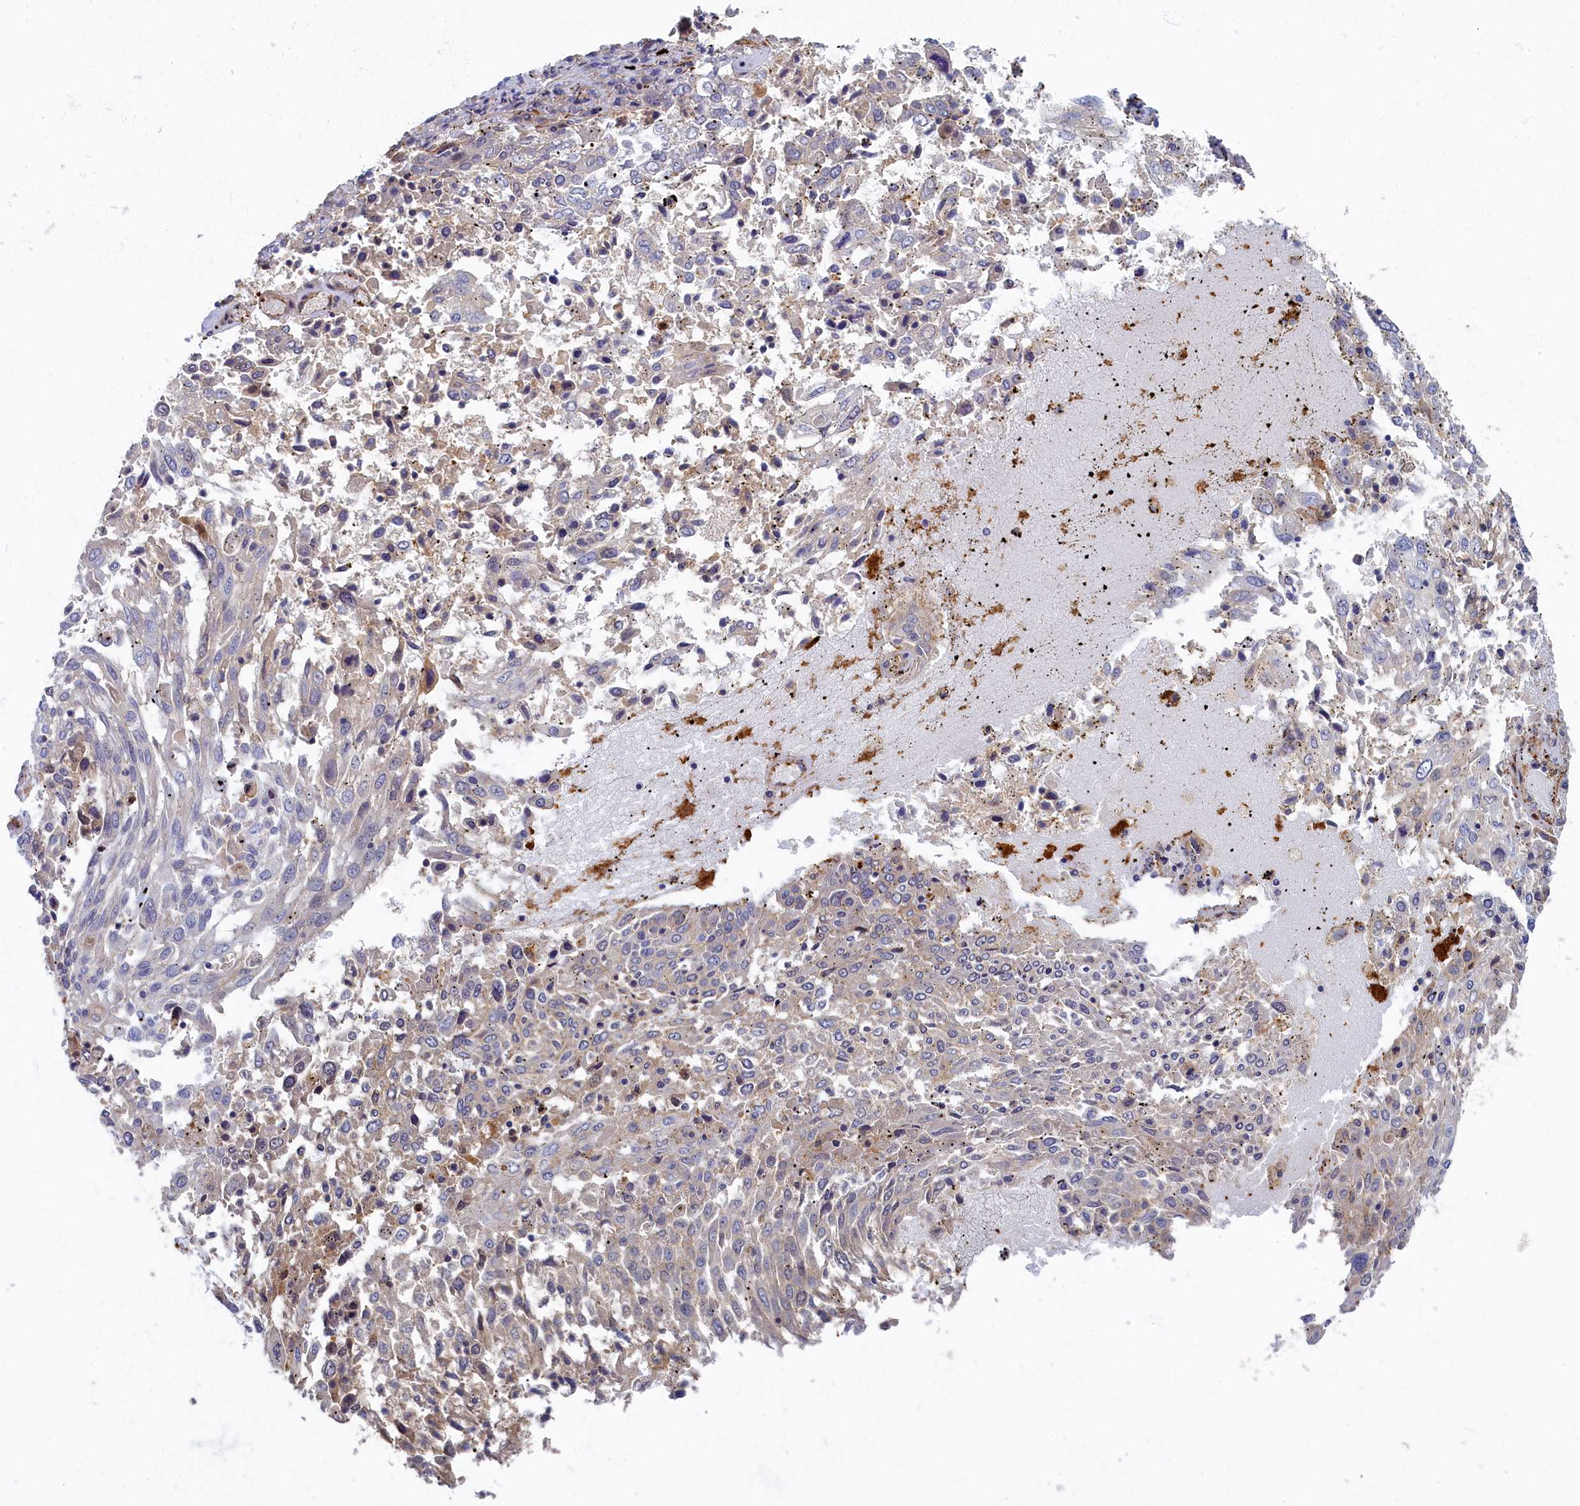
{"staining": {"intensity": "weak", "quantity": "<25%", "location": "cytoplasmic/membranous"}, "tissue": "lung cancer", "cell_type": "Tumor cells", "image_type": "cancer", "snomed": [{"axis": "morphology", "description": "Squamous cell carcinoma, NOS"}, {"axis": "topography", "description": "Lung"}], "caption": "Immunohistochemistry (IHC) photomicrograph of neoplastic tissue: lung squamous cell carcinoma stained with DAB demonstrates no significant protein expression in tumor cells.", "gene": "PSMG2", "patient": {"sex": "male", "age": 65}}